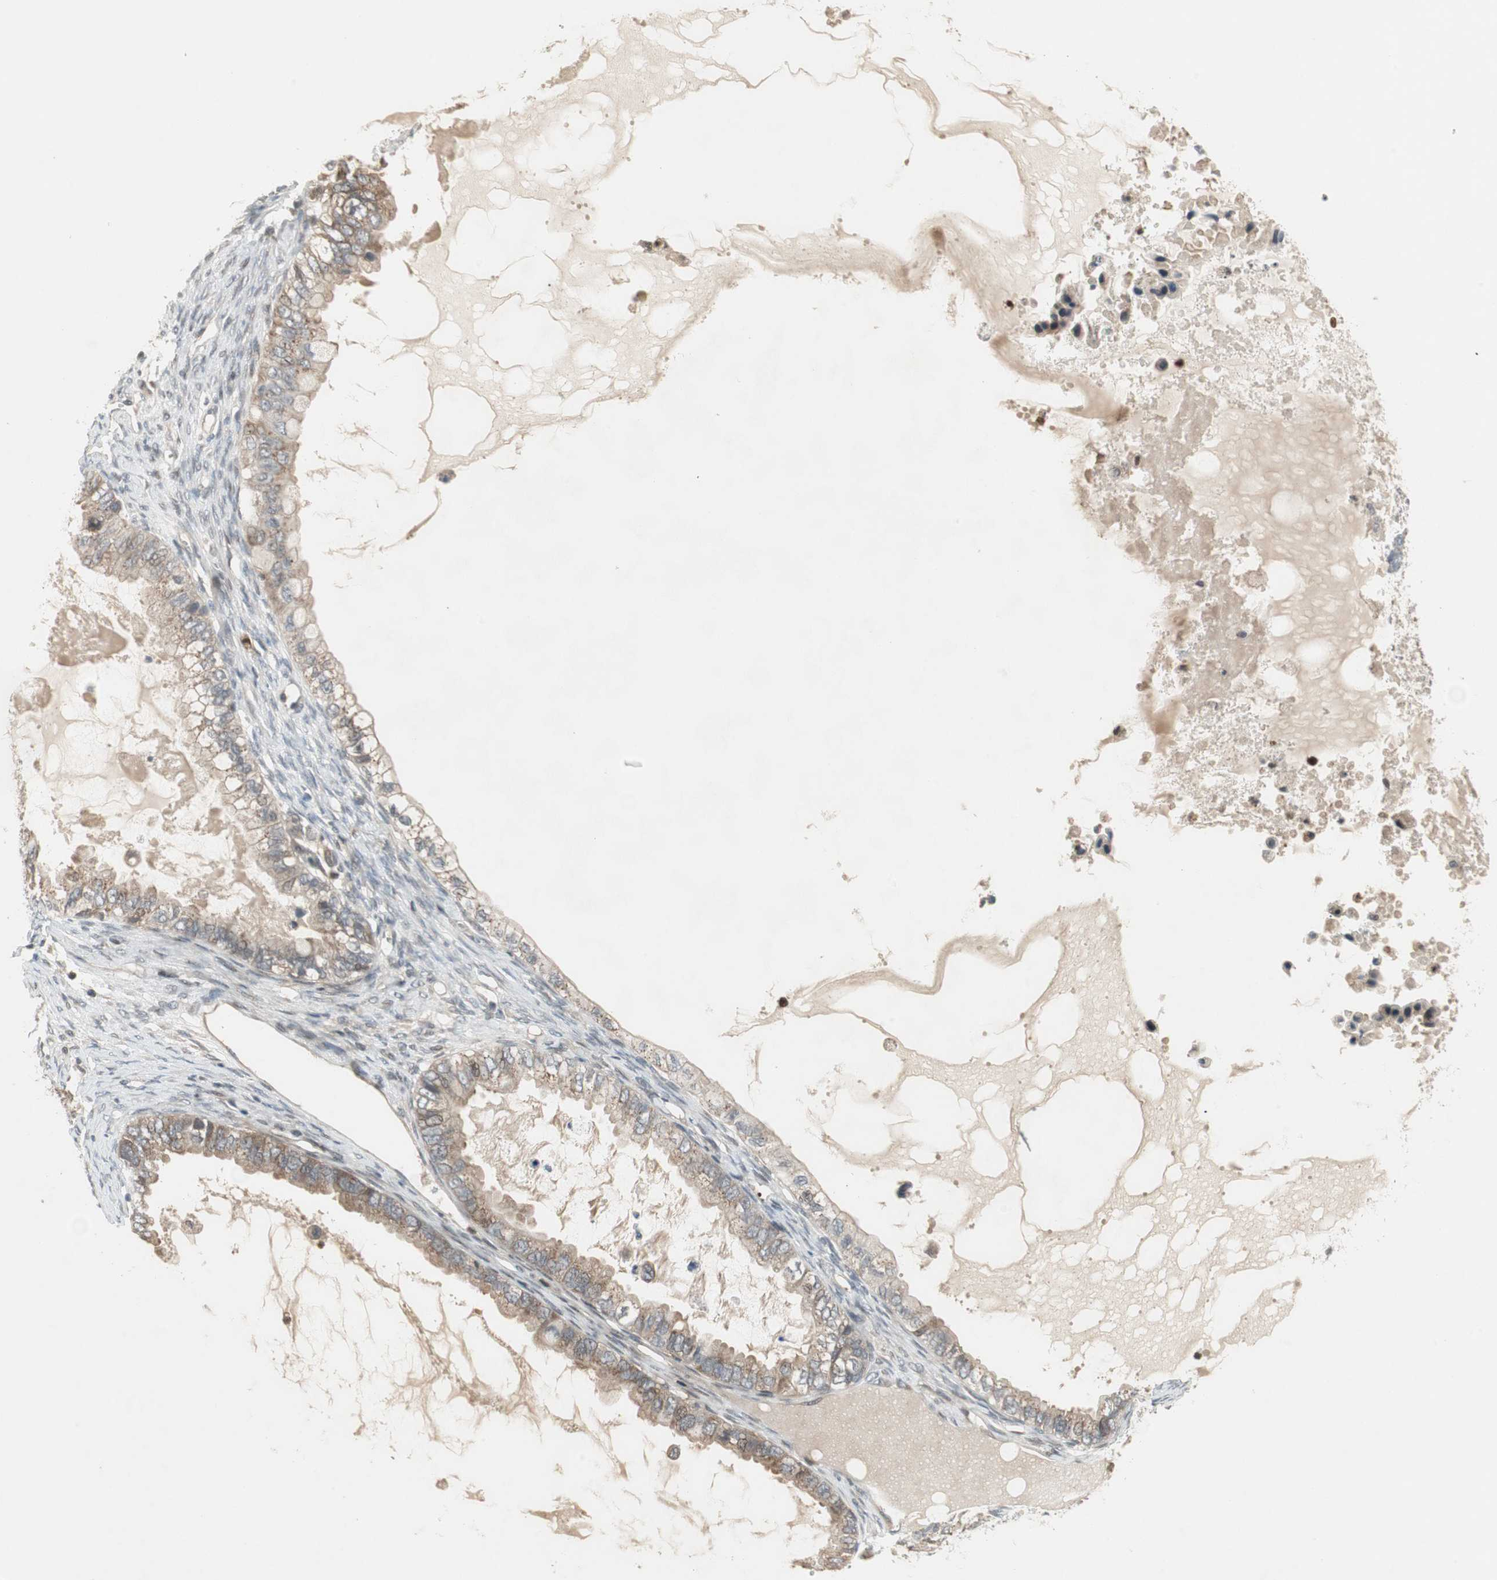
{"staining": {"intensity": "weak", "quantity": ">75%", "location": "cytoplasmic/membranous"}, "tissue": "ovarian cancer", "cell_type": "Tumor cells", "image_type": "cancer", "snomed": [{"axis": "morphology", "description": "Cystadenocarcinoma, mucinous, NOS"}, {"axis": "topography", "description": "Ovary"}], "caption": "Human ovarian cancer (mucinous cystadenocarcinoma) stained with a protein marker reveals weak staining in tumor cells.", "gene": "SNX4", "patient": {"sex": "female", "age": 80}}